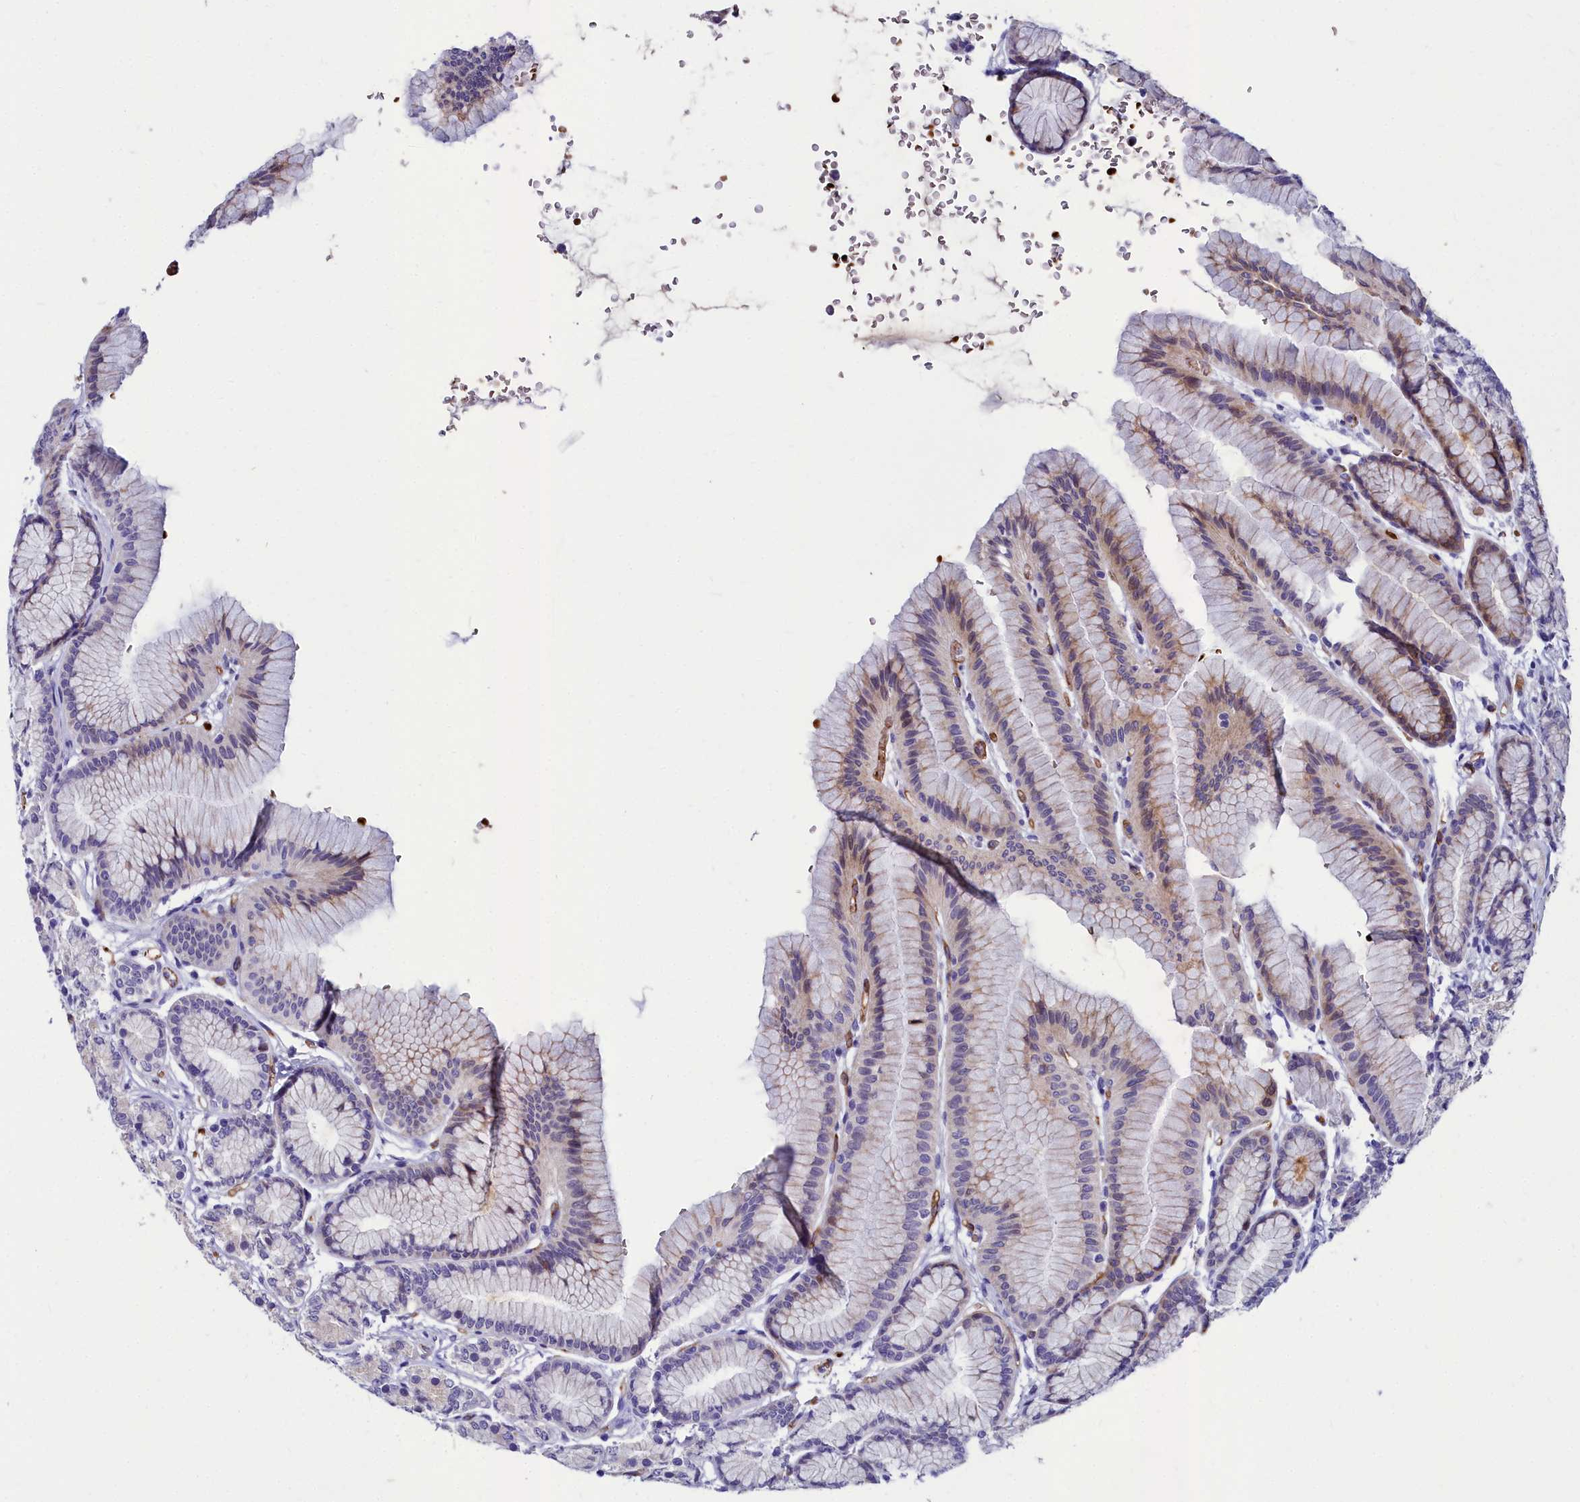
{"staining": {"intensity": "moderate", "quantity": "25%-75%", "location": "cytoplasmic/membranous"}, "tissue": "stomach", "cell_type": "Glandular cells", "image_type": "normal", "snomed": [{"axis": "morphology", "description": "Normal tissue, NOS"}, {"axis": "morphology", "description": "Adenocarcinoma, NOS"}, {"axis": "morphology", "description": "Adenocarcinoma, High grade"}, {"axis": "topography", "description": "Stomach, upper"}, {"axis": "topography", "description": "Stomach"}], "caption": "Immunohistochemical staining of unremarkable human stomach shows 25%-75% levels of moderate cytoplasmic/membranous protein expression in about 25%-75% of glandular cells.", "gene": "CYP4F11", "patient": {"sex": "female", "age": 65}}